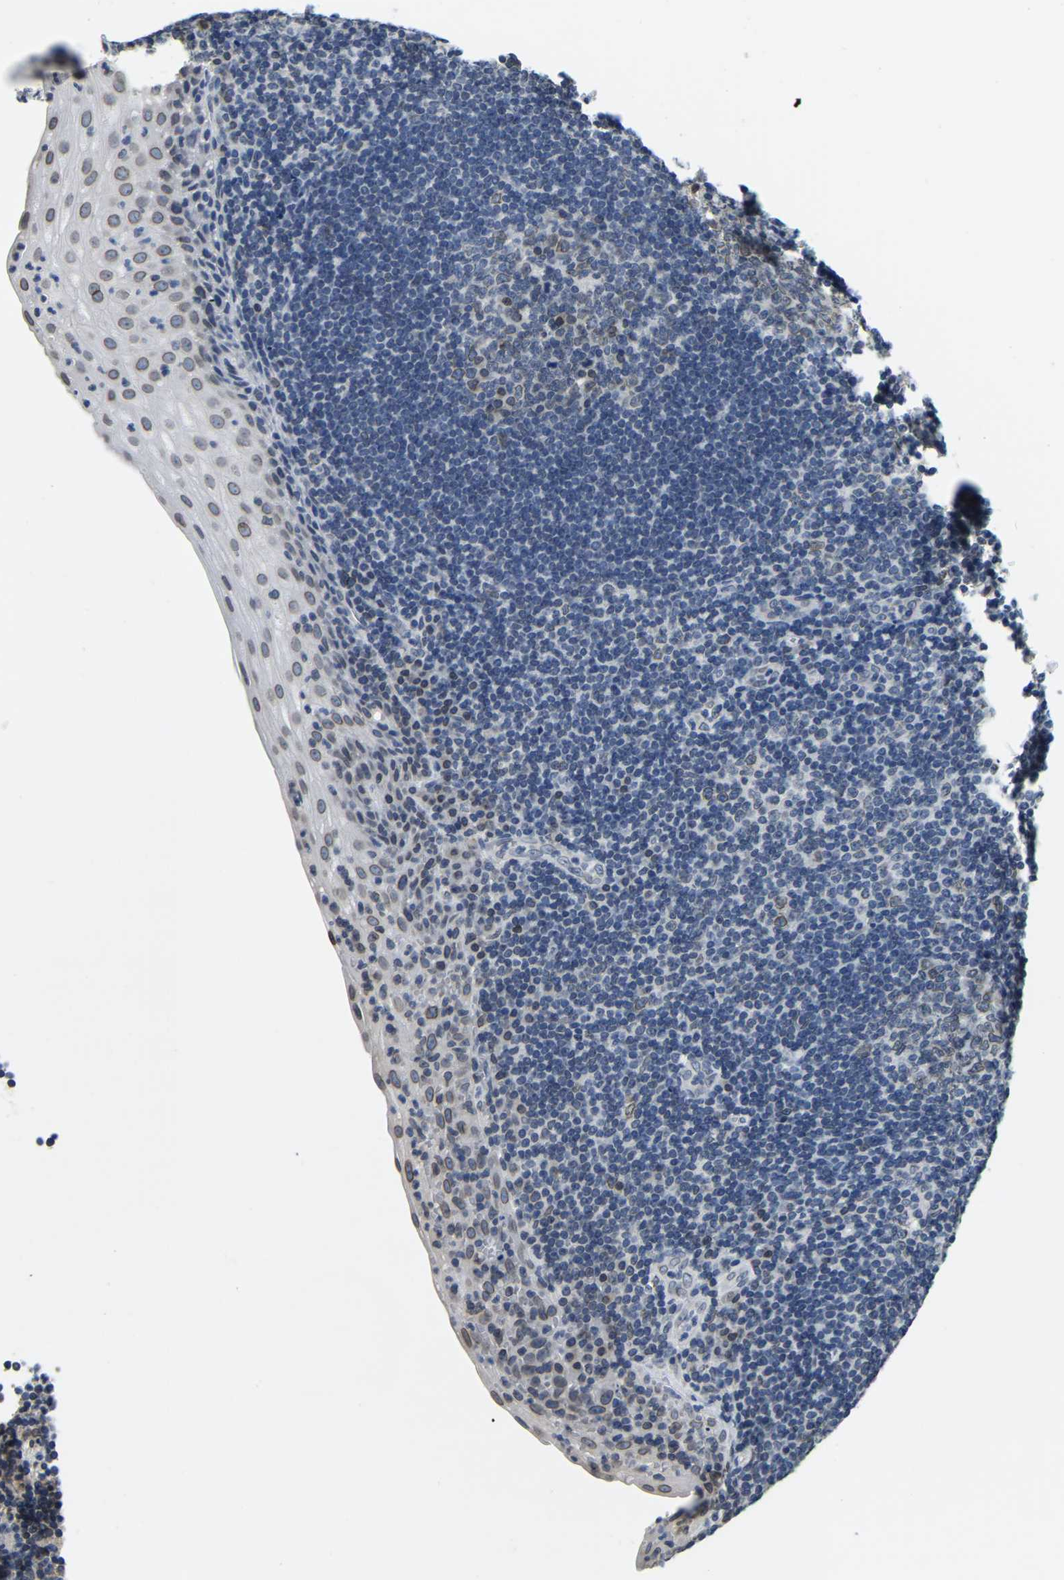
{"staining": {"intensity": "negative", "quantity": "none", "location": "none"}, "tissue": "tonsil", "cell_type": "Germinal center cells", "image_type": "normal", "snomed": [{"axis": "morphology", "description": "Normal tissue, NOS"}, {"axis": "topography", "description": "Tonsil"}], "caption": "Tonsil was stained to show a protein in brown. There is no significant staining in germinal center cells.", "gene": "RANBP2", "patient": {"sex": "male", "age": 37}}